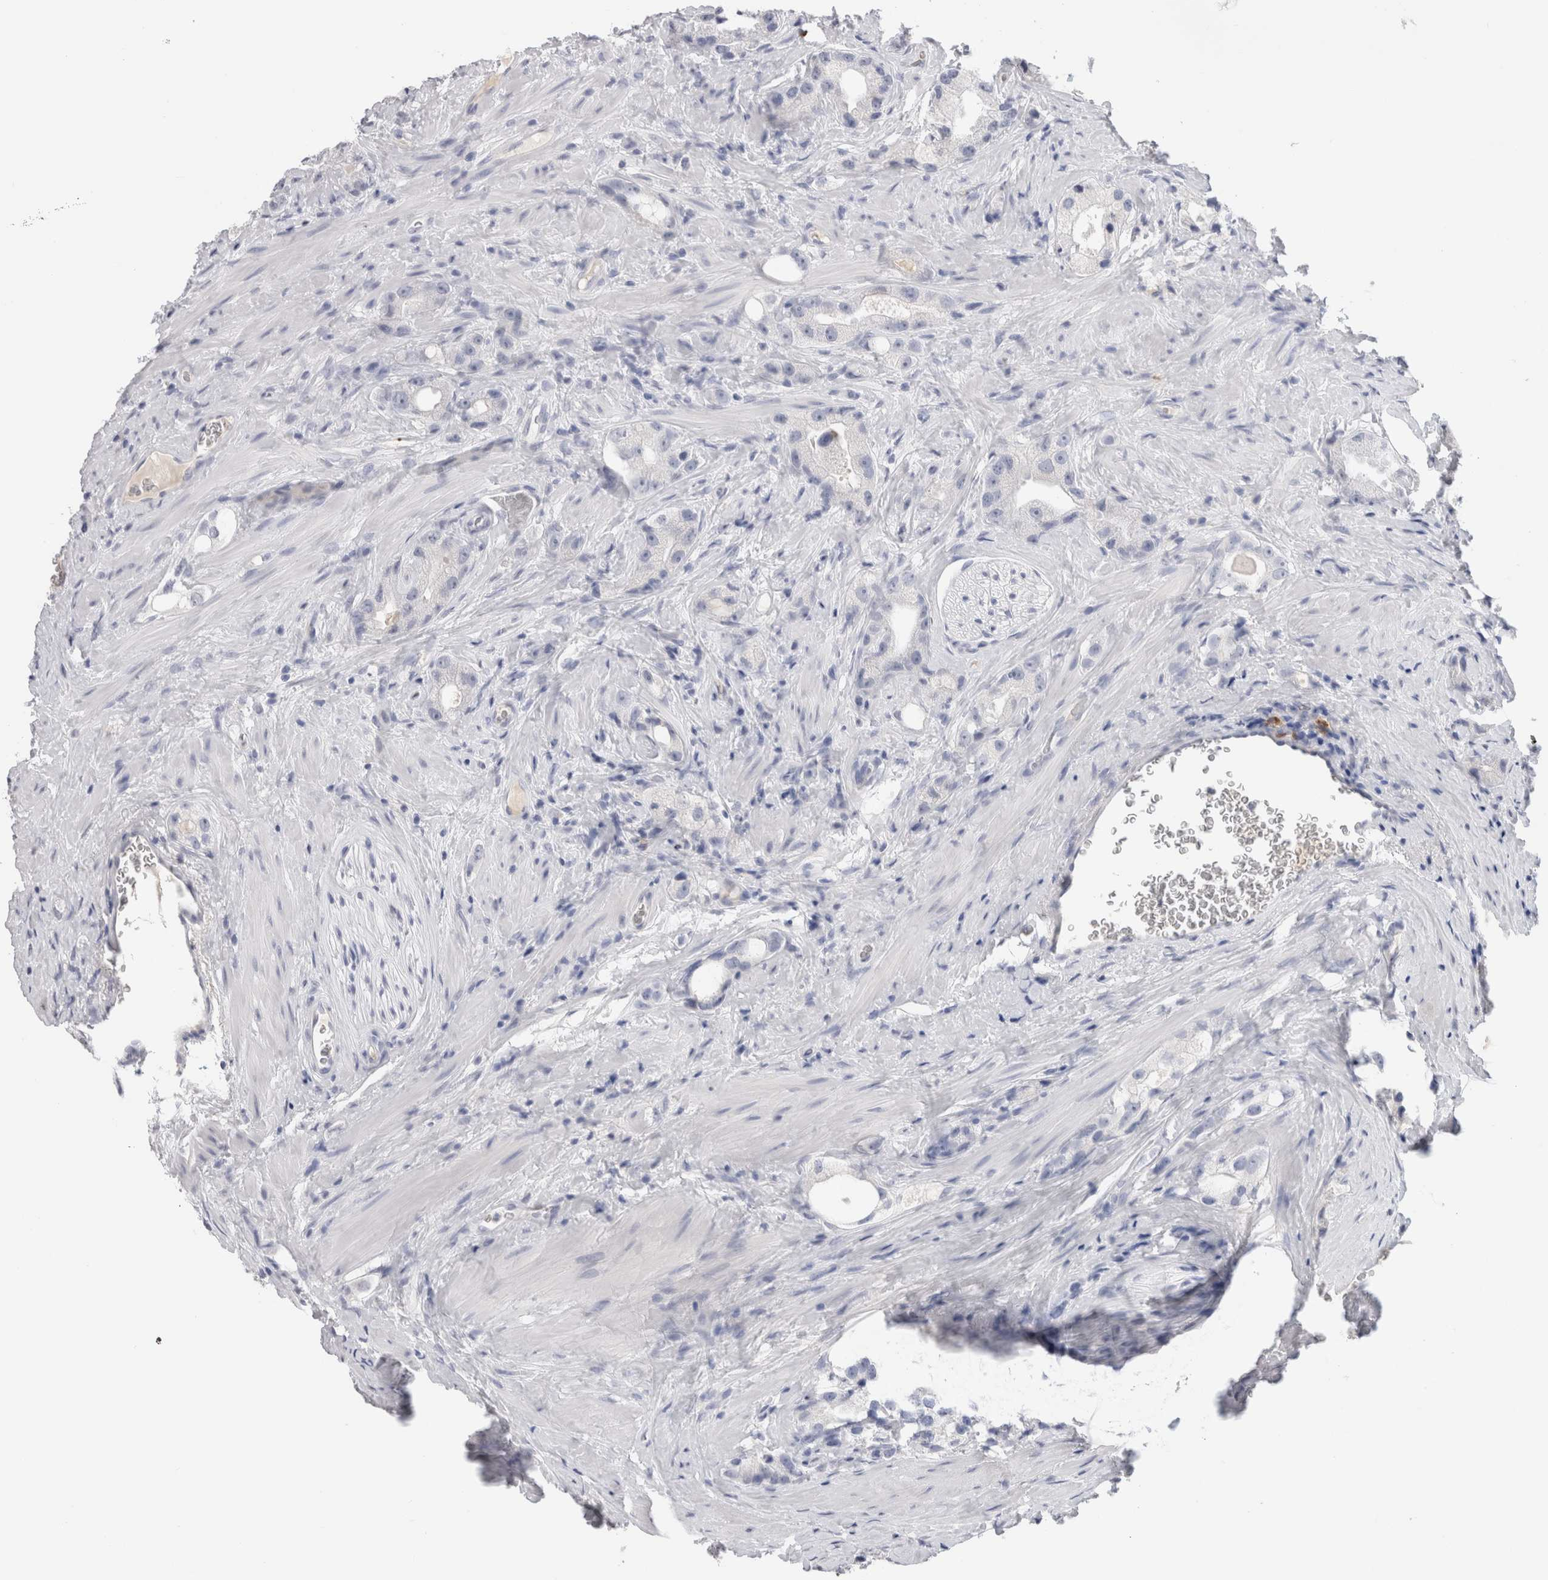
{"staining": {"intensity": "negative", "quantity": "none", "location": "none"}, "tissue": "prostate cancer", "cell_type": "Tumor cells", "image_type": "cancer", "snomed": [{"axis": "morphology", "description": "Adenocarcinoma, High grade"}, {"axis": "topography", "description": "Prostate"}], "caption": "Protein analysis of prostate cancer (adenocarcinoma (high-grade)) reveals no significant expression in tumor cells. (Stains: DAB (3,3'-diaminobenzidine) immunohistochemistry with hematoxylin counter stain, Microscopy: brightfield microscopy at high magnification).", "gene": "LAMP3", "patient": {"sex": "male", "age": 63}}